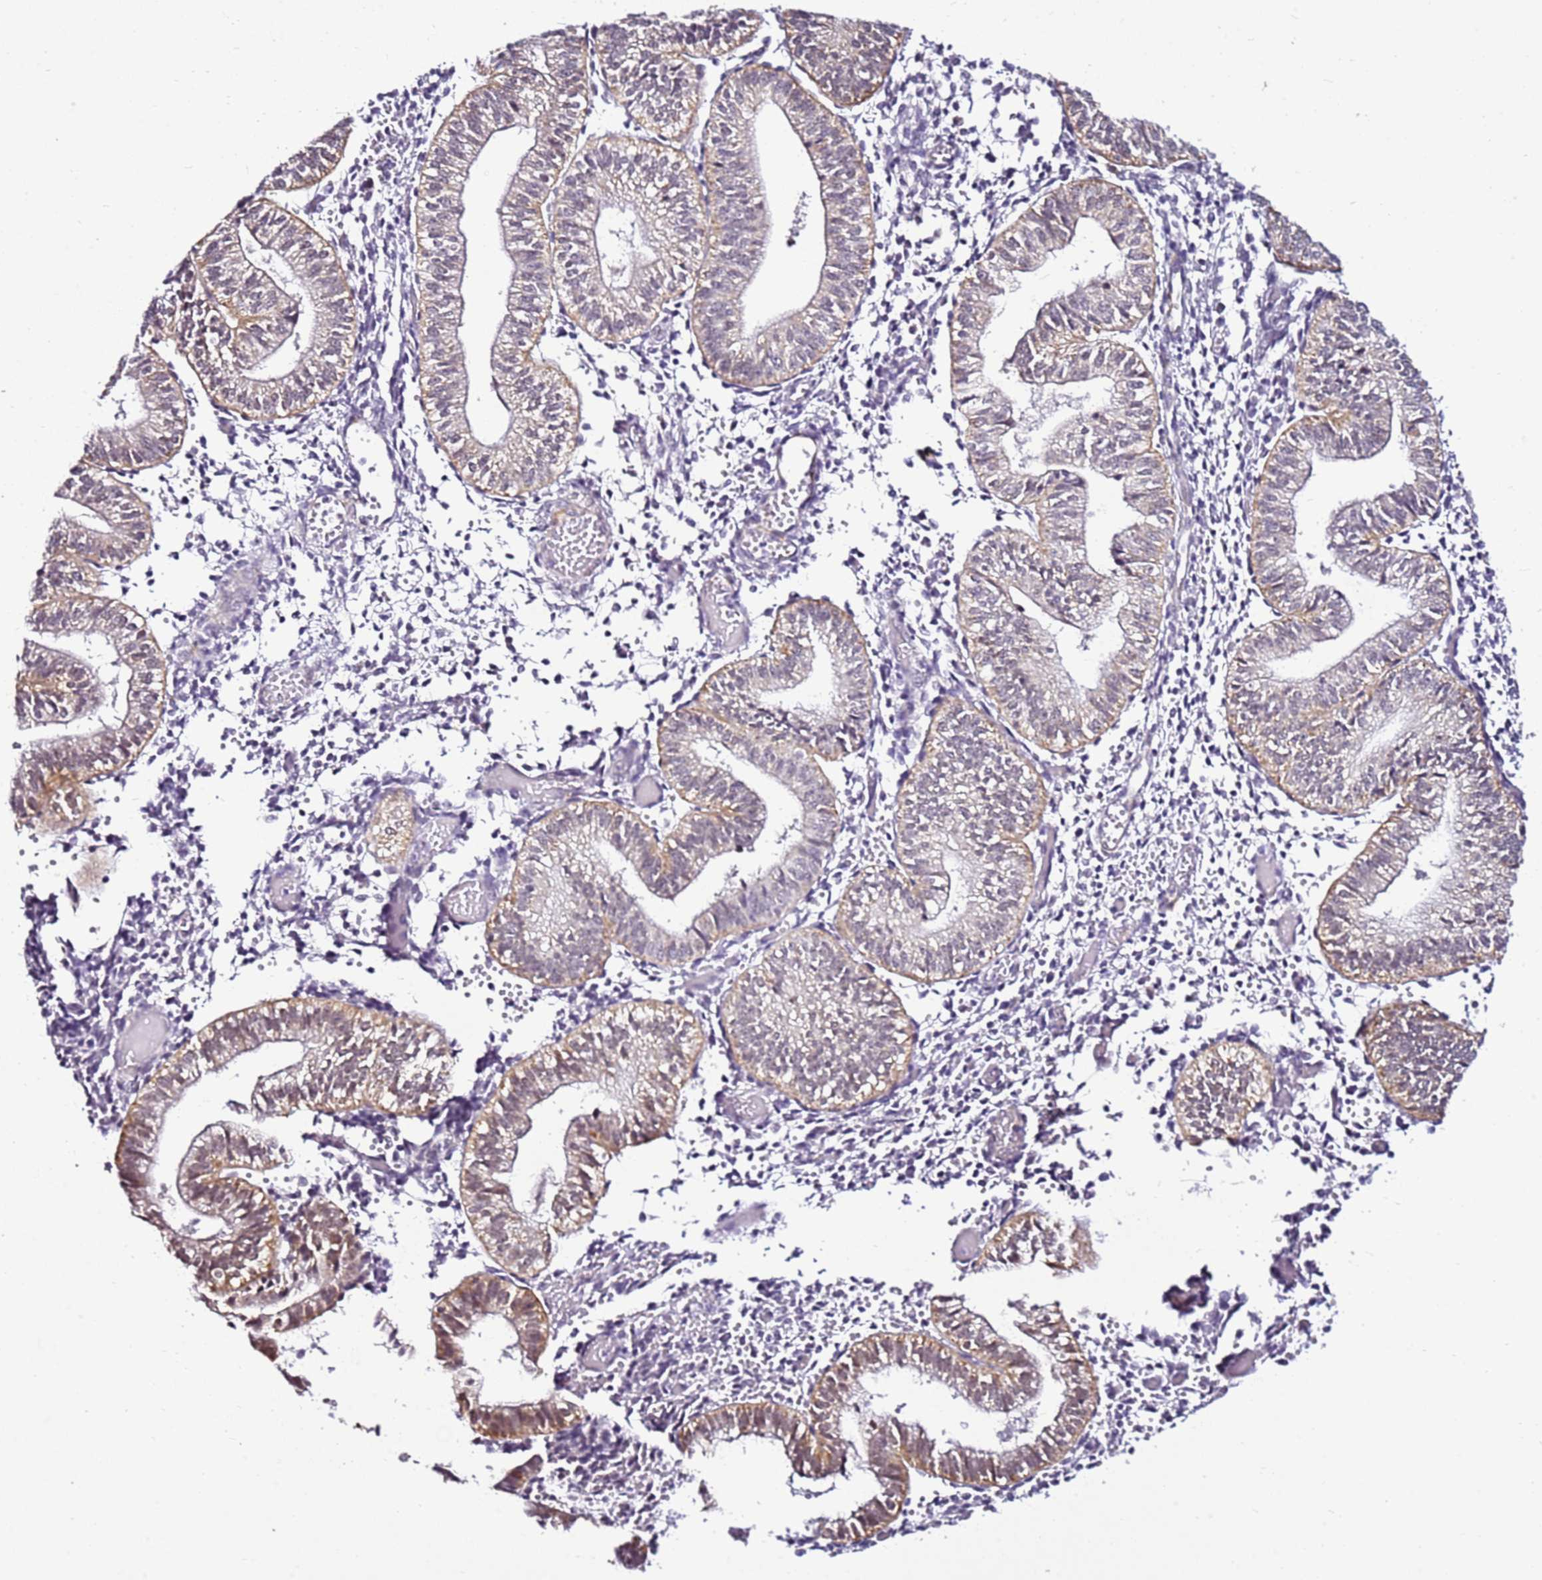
{"staining": {"intensity": "weak", "quantity": "<25%", "location": "nuclear"}, "tissue": "endometrium", "cell_type": "Cells in endometrial stroma", "image_type": "normal", "snomed": [{"axis": "morphology", "description": "Normal tissue, NOS"}, {"axis": "topography", "description": "Endometrium"}], "caption": "Immunohistochemistry (IHC) photomicrograph of benign human endometrium stained for a protein (brown), which reveals no positivity in cells in endometrial stroma. (Stains: DAB (3,3'-diaminobenzidine) immunohistochemistry with hematoxylin counter stain, Microscopy: brightfield microscopy at high magnification).", "gene": "SMIM4", "patient": {"sex": "female", "age": 34}}